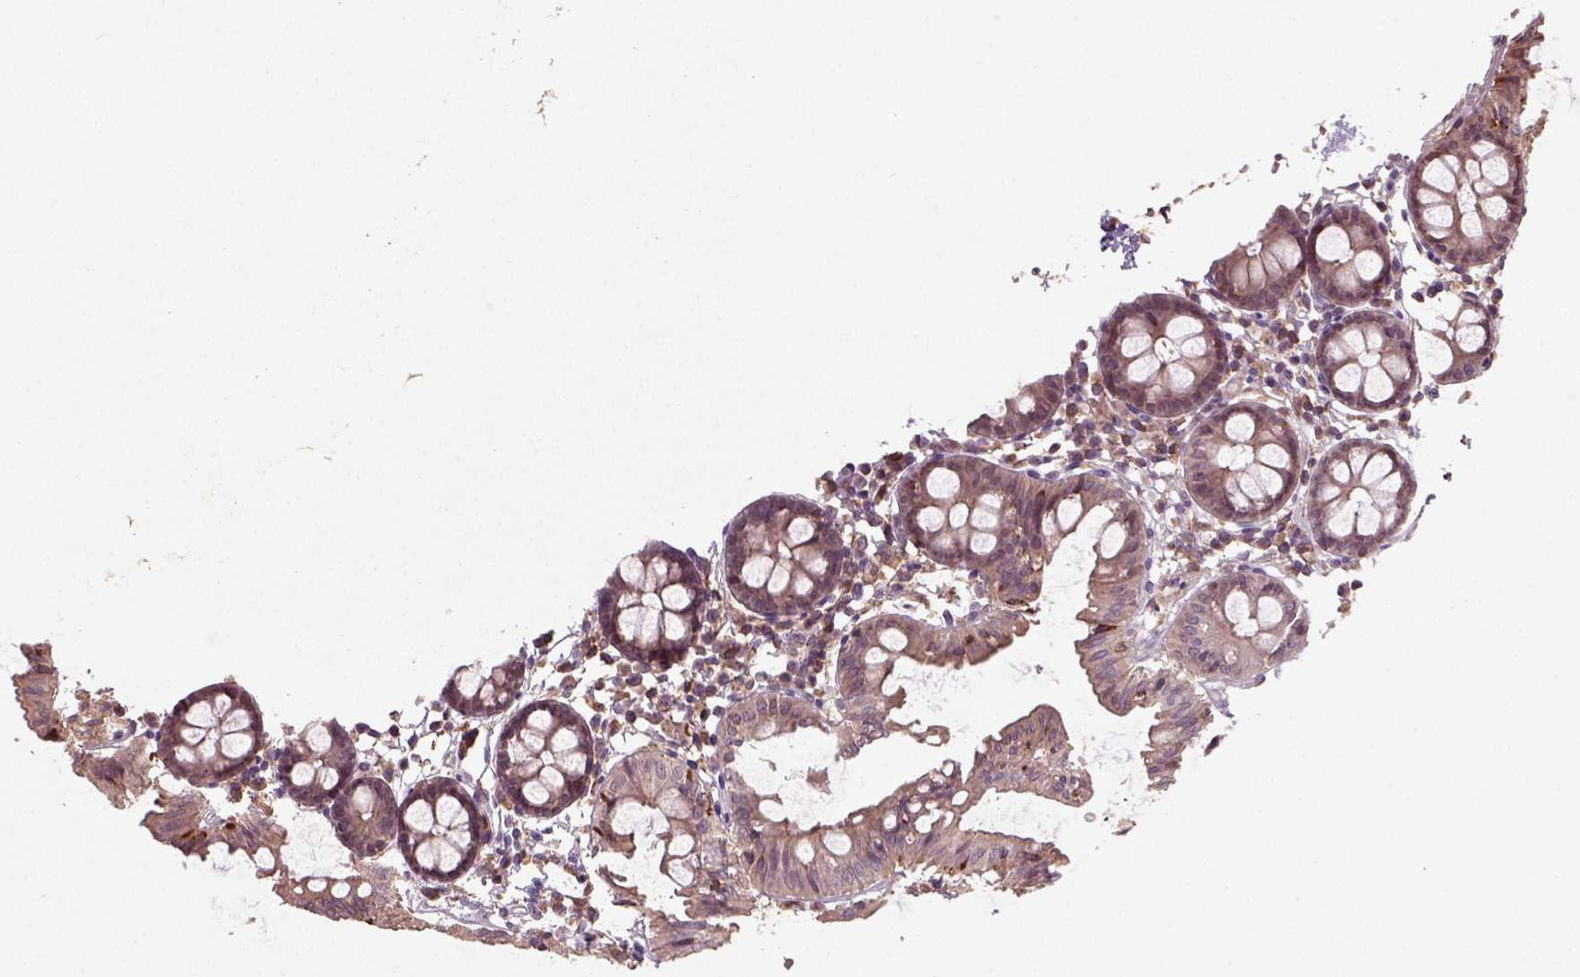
{"staining": {"intensity": "negative", "quantity": "none", "location": "none"}, "tissue": "colon", "cell_type": "Endothelial cells", "image_type": "normal", "snomed": [{"axis": "morphology", "description": "Normal tissue, NOS"}, {"axis": "topography", "description": "Colon"}], "caption": "Endothelial cells show no significant expression in normal colon.", "gene": "CAMKK1", "patient": {"sex": "female", "age": 84}}